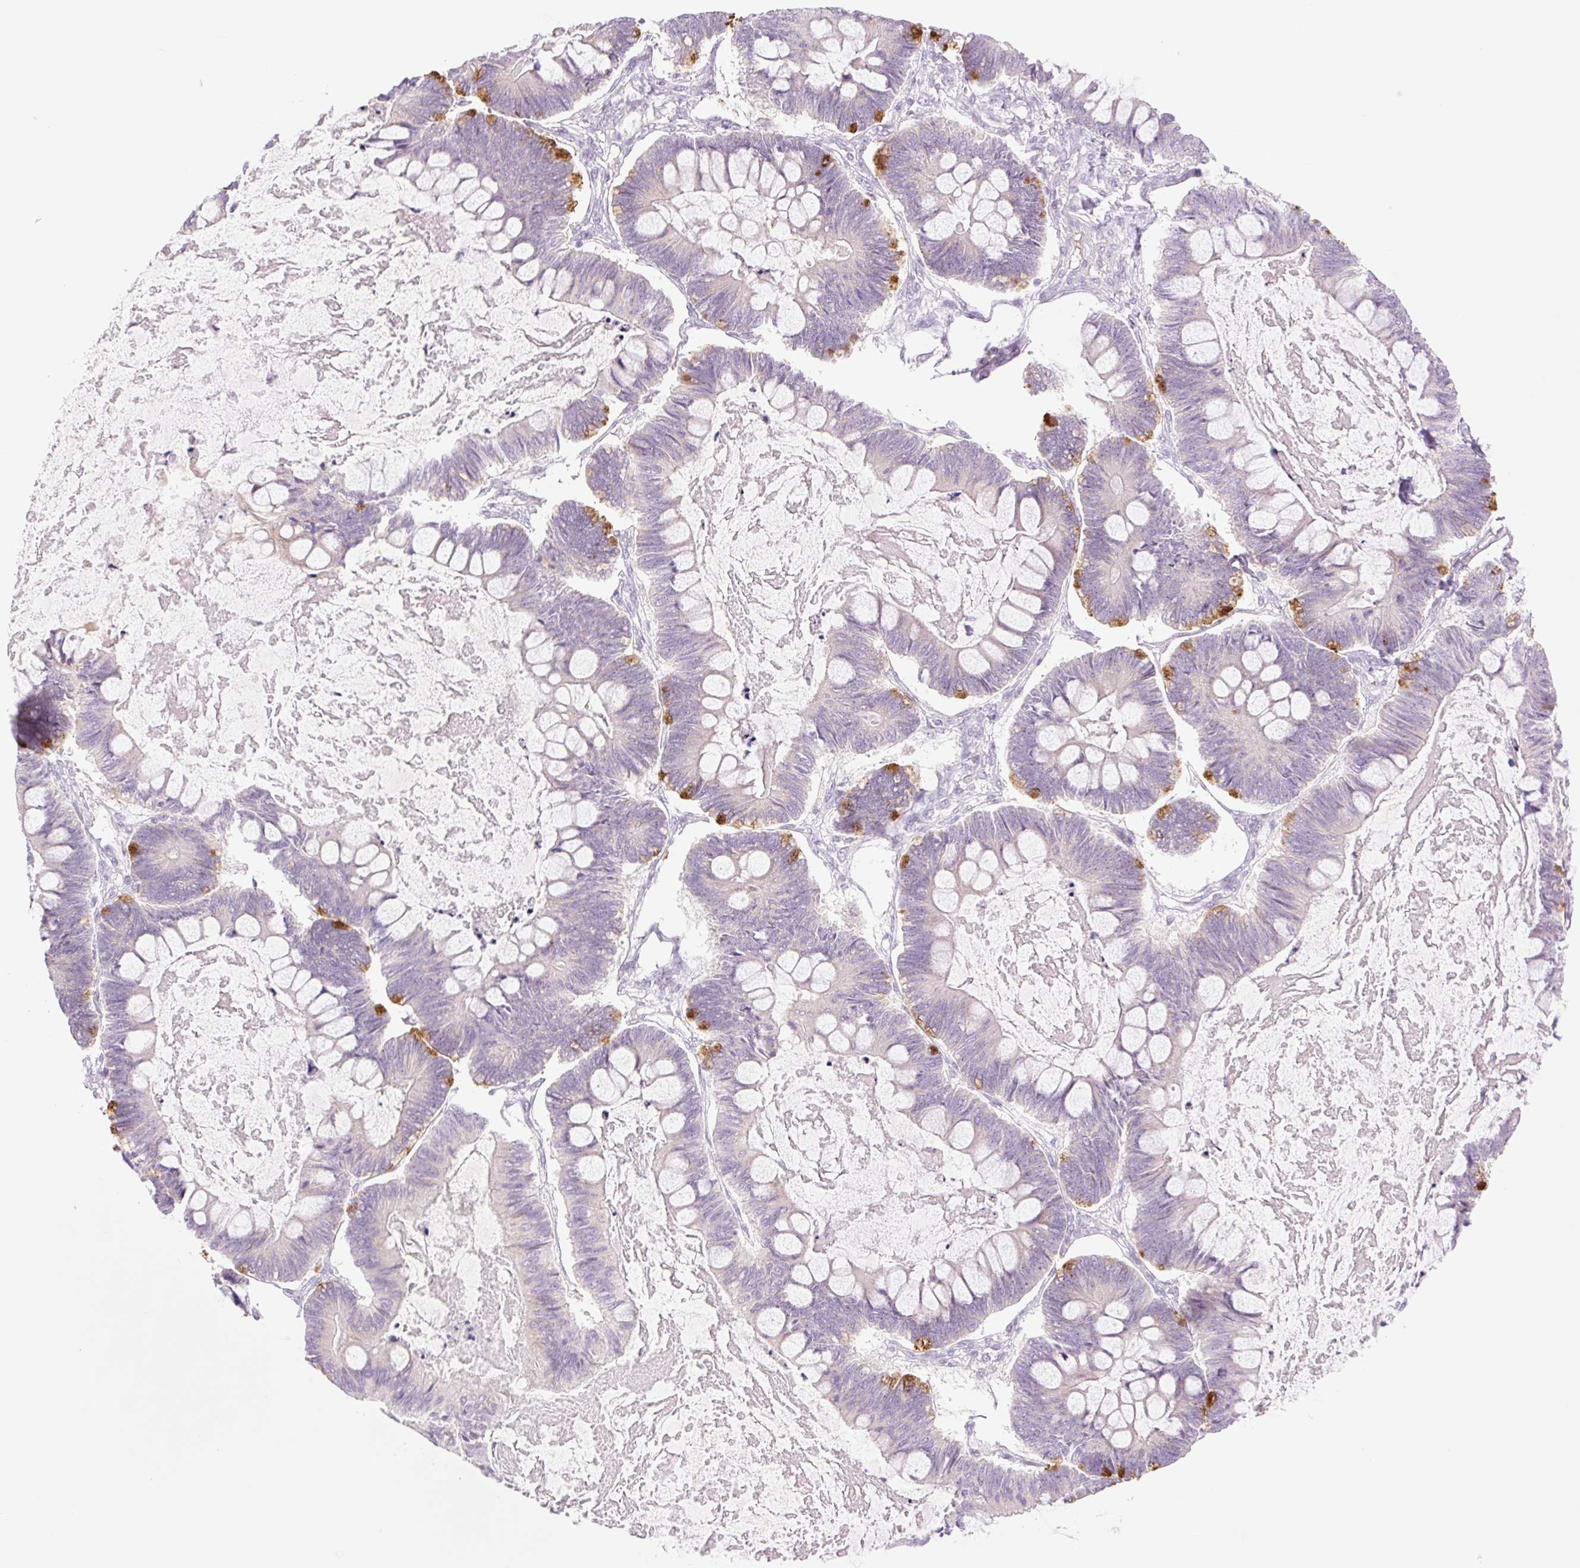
{"staining": {"intensity": "moderate", "quantity": "<25%", "location": "cytoplasmic/membranous"}, "tissue": "ovarian cancer", "cell_type": "Tumor cells", "image_type": "cancer", "snomed": [{"axis": "morphology", "description": "Cystadenocarcinoma, mucinous, NOS"}, {"axis": "topography", "description": "Ovary"}], "caption": "A photomicrograph of human ovarian cancer stained for a protein shows moderate cytoplasmic/membranous brown staining in tumor cells.", "gene": "TBX15", "patient": {"sex": "female", "age": 61}}